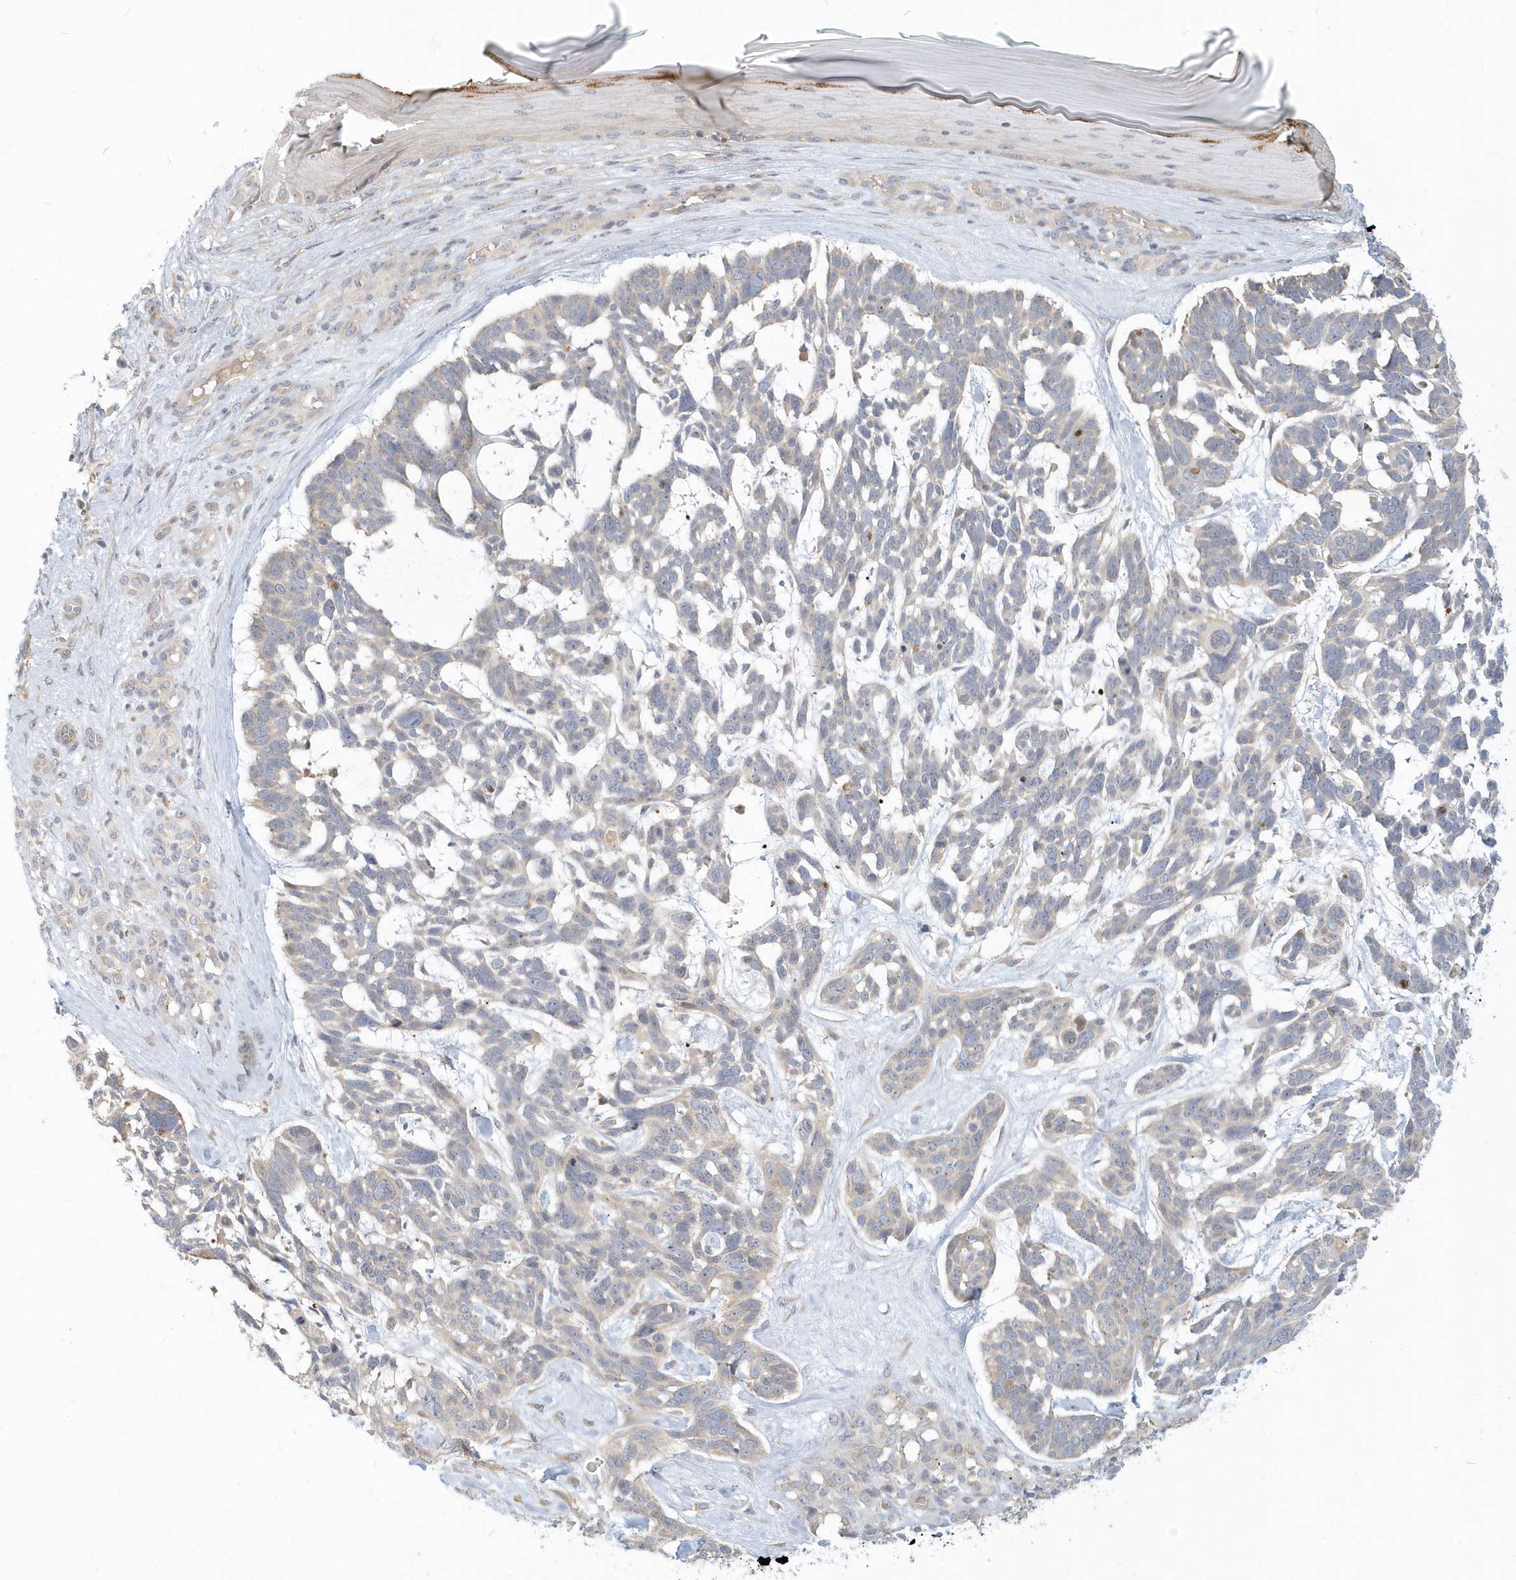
{"staining": {"intensity": "weak", "quantity": "<25%", "location": "cytoplasmic/membranous"}, "tissue": "skin cancer", "cell_type": "Tumor cells", "image_type": "cancer", "snomed": [{"axis": "morphology", "description": "Basal cell carcinoma"}, {"axis": "topography", "description": "Skin"}], "caption": "Immunohistochemistry (IHC) micrograph of neoplastic tissue: skin basal cell carcinoma stained with DAB shows no significant protein staining in tumor cells.", "gene": "NAPB", "patient": {"sex": "male", "age": 88}}